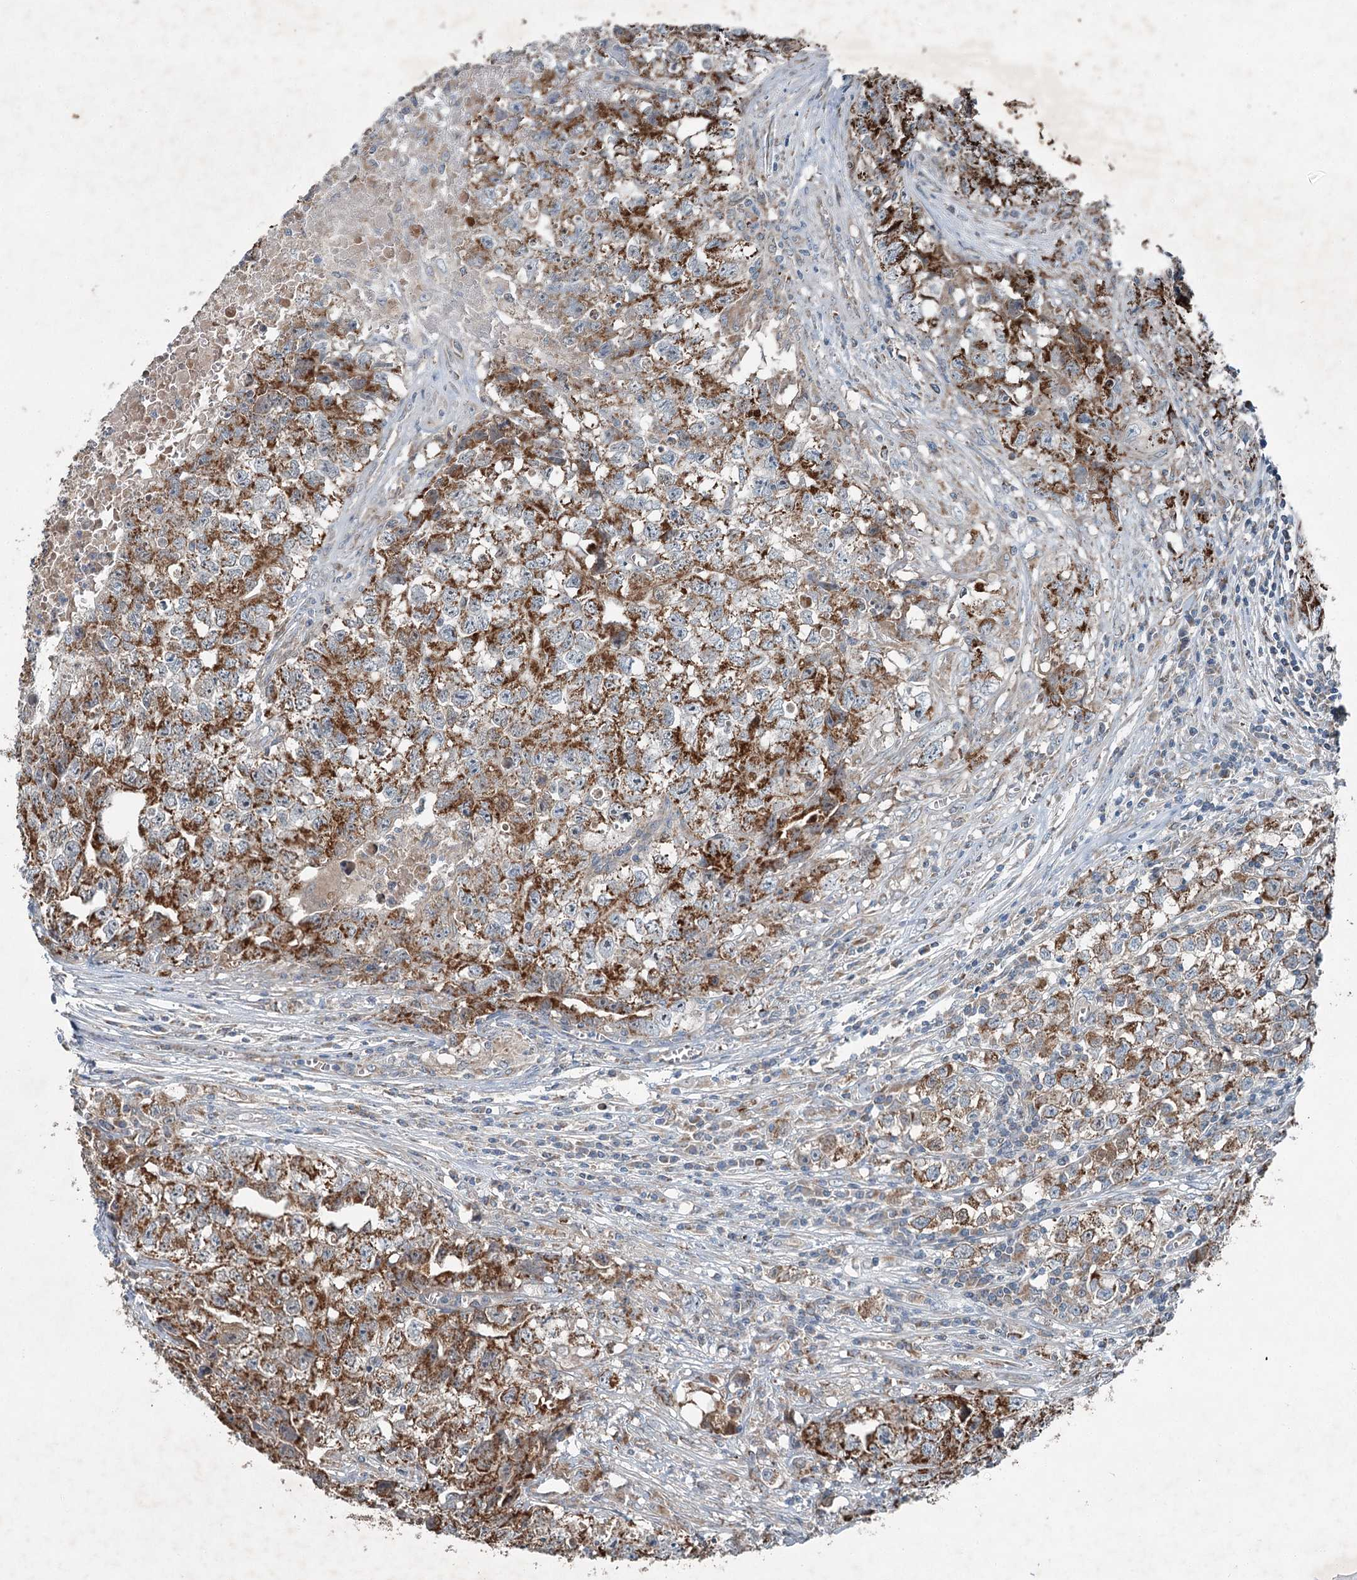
{"staining": {"intensity": "moderate", "quantity": ">75%", "location": "cytoplasmic/membranous"}, "tissue": "testis cancer", "cell_type": "Tumor cells", "image_type": "cancer", "snomed": [{"axis": "morphology", "description": "Seminoma, NOS"}, {"axis": "morphology", "description": "Carcinoma, Embryonal, NOS"}, {"axis": "topography", "description": "Testis"}], "caption": "Testis embryonal carcinoma tissue exhibits moderate cytoplasmic/membranous staining in approximately >75% of tumor cells, visualized by immunohistochemistry. Ihc stains the protein of interest in brown and the nuclei are stained blue.", "gene": "CHCHD5", "patient": {"sex": "male", "age": 43}}